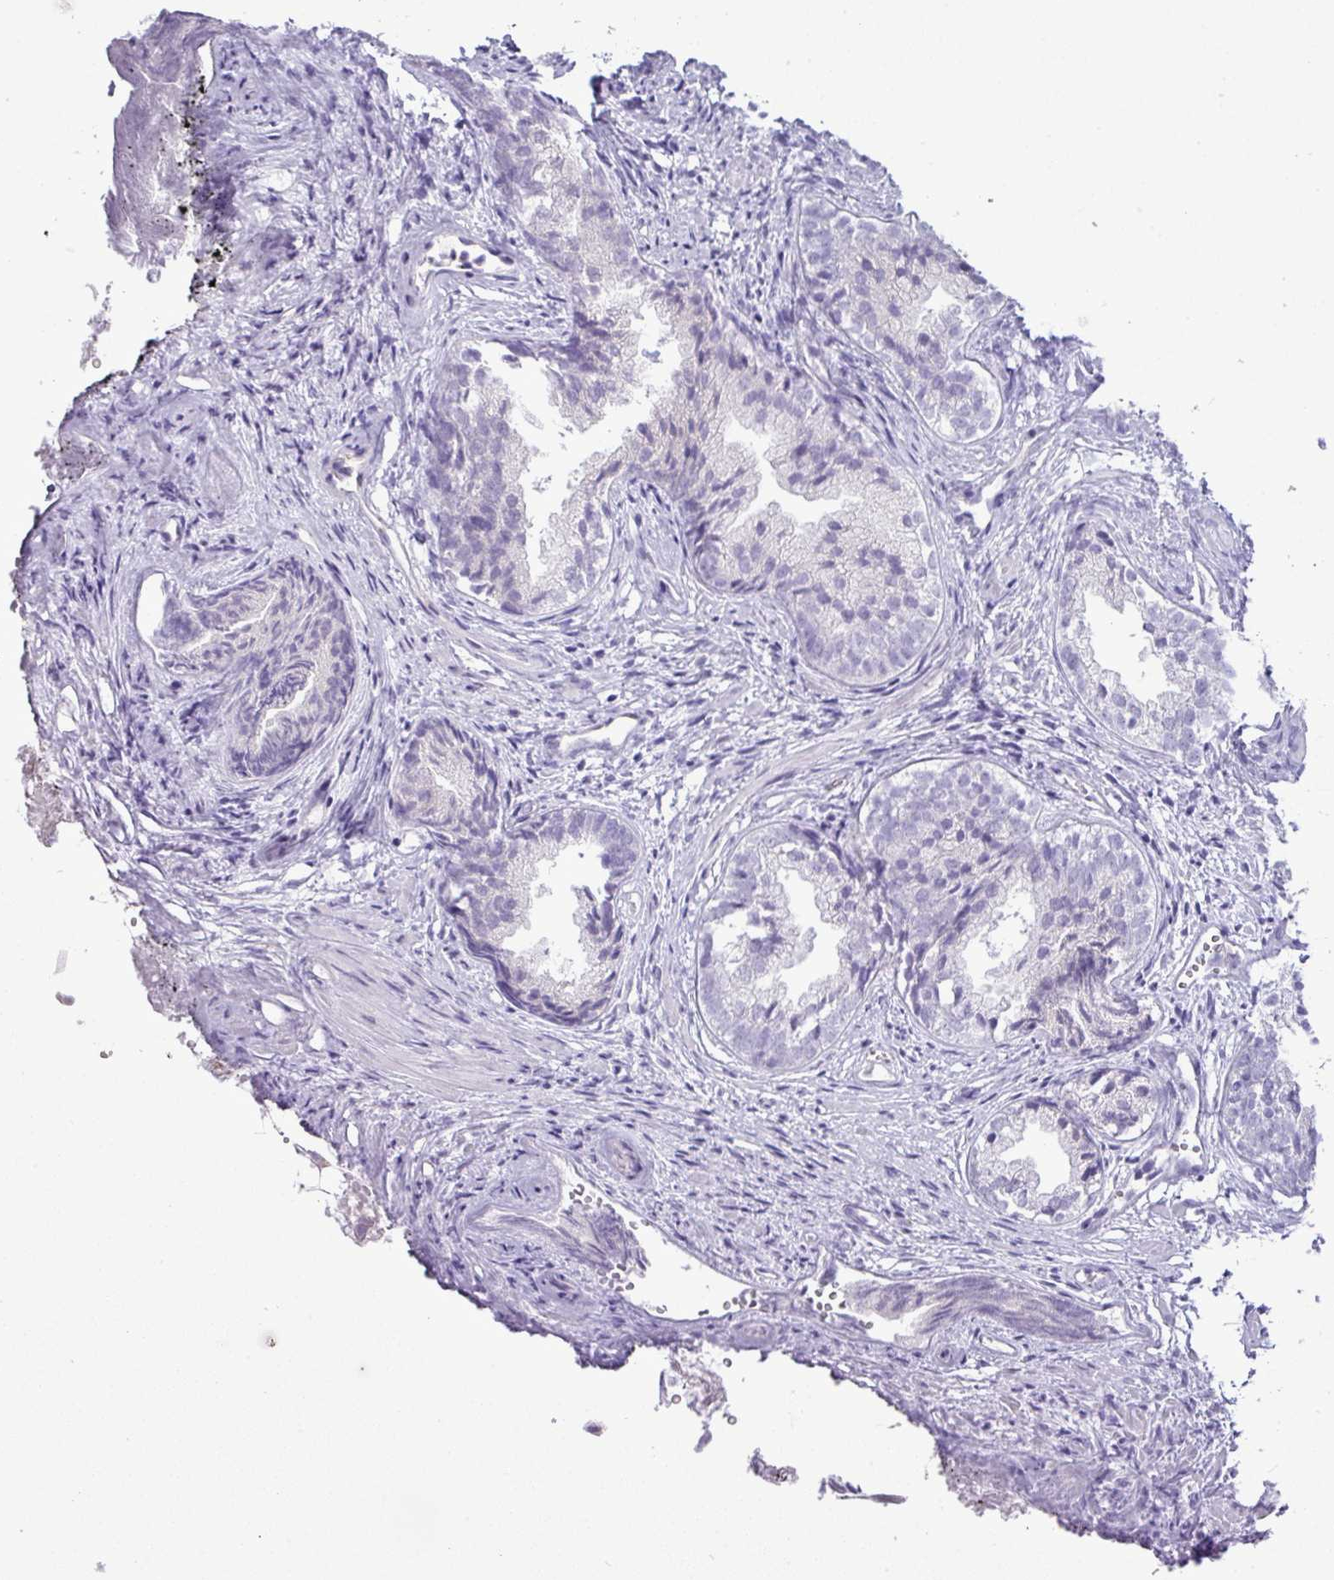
{"staining": {"intensity": "negative", "quantity": "none", "location": "none"}, "tissue": "prostate", "cell_type": "Glandular cells", "image_type": "normal", "snomed": [{"axis": "morphology", "description": "Normal tissue, NOS"}, {"axis": "topography", "description": "Prostate"}], "caption": "There is no significant expression in glandular cells of prostate. (DAB immunohistochemistry with hematoxylin counter stain).", "gene": "FAM43A", "patient": {"sex": "male", "age": 76}}